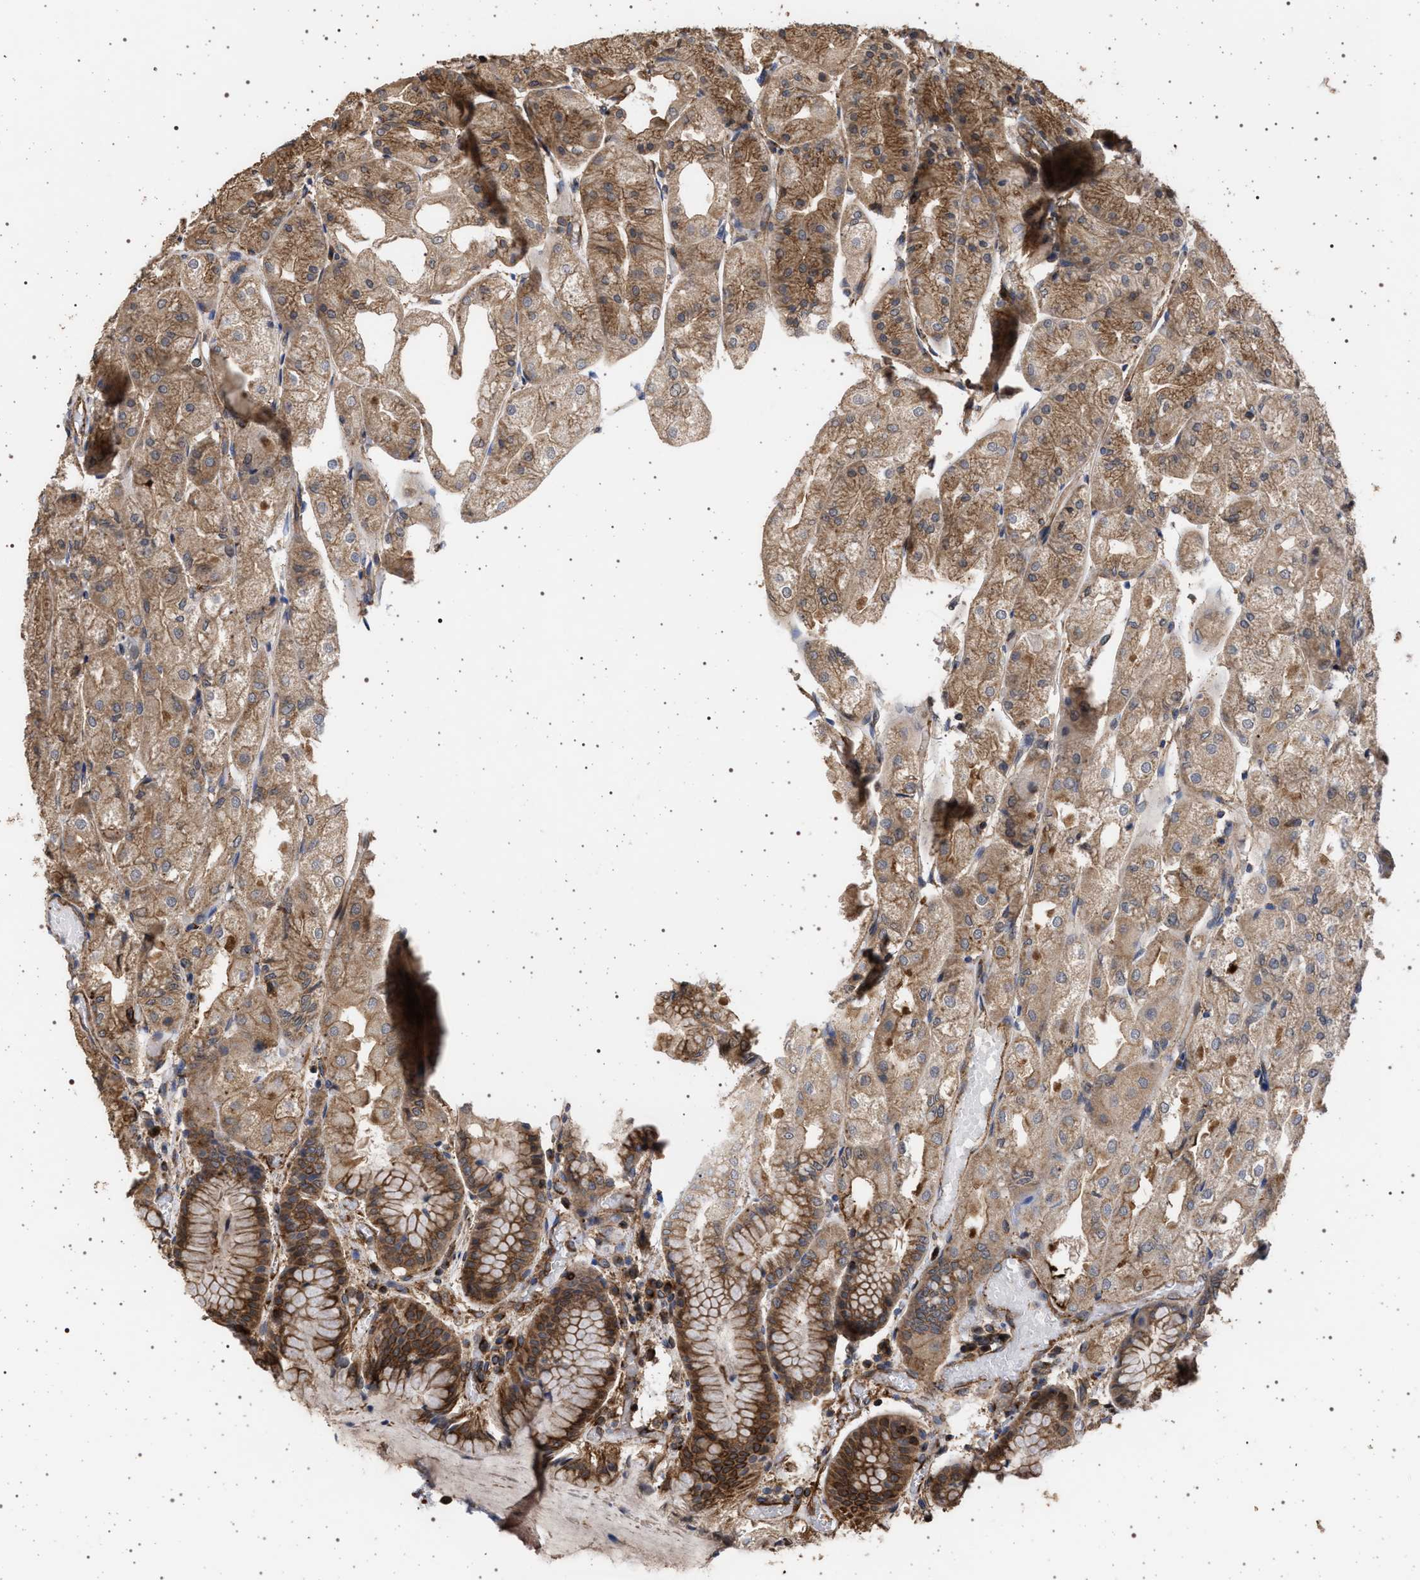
{"staining": {"intensity": "moderate", "quantity": ">75%", "location": "cytoplasmic/membranous"}, "tissue": "stomach", "cell_type": "Glandular cells", "image_type": "normal", "snomed": [{"axis": "morphology", "description": "Normal tissue, NOS"}, {"axis": "topography", "description": "Stomach, upper"}], "caption": "Brown immunohistochemical staining in normal stomach displays moderate cytoplasmic/membranous positivity in about >75% of glandular cells.", "gene": "IFT20", "patient": {"sex": "male", "age": 72}}